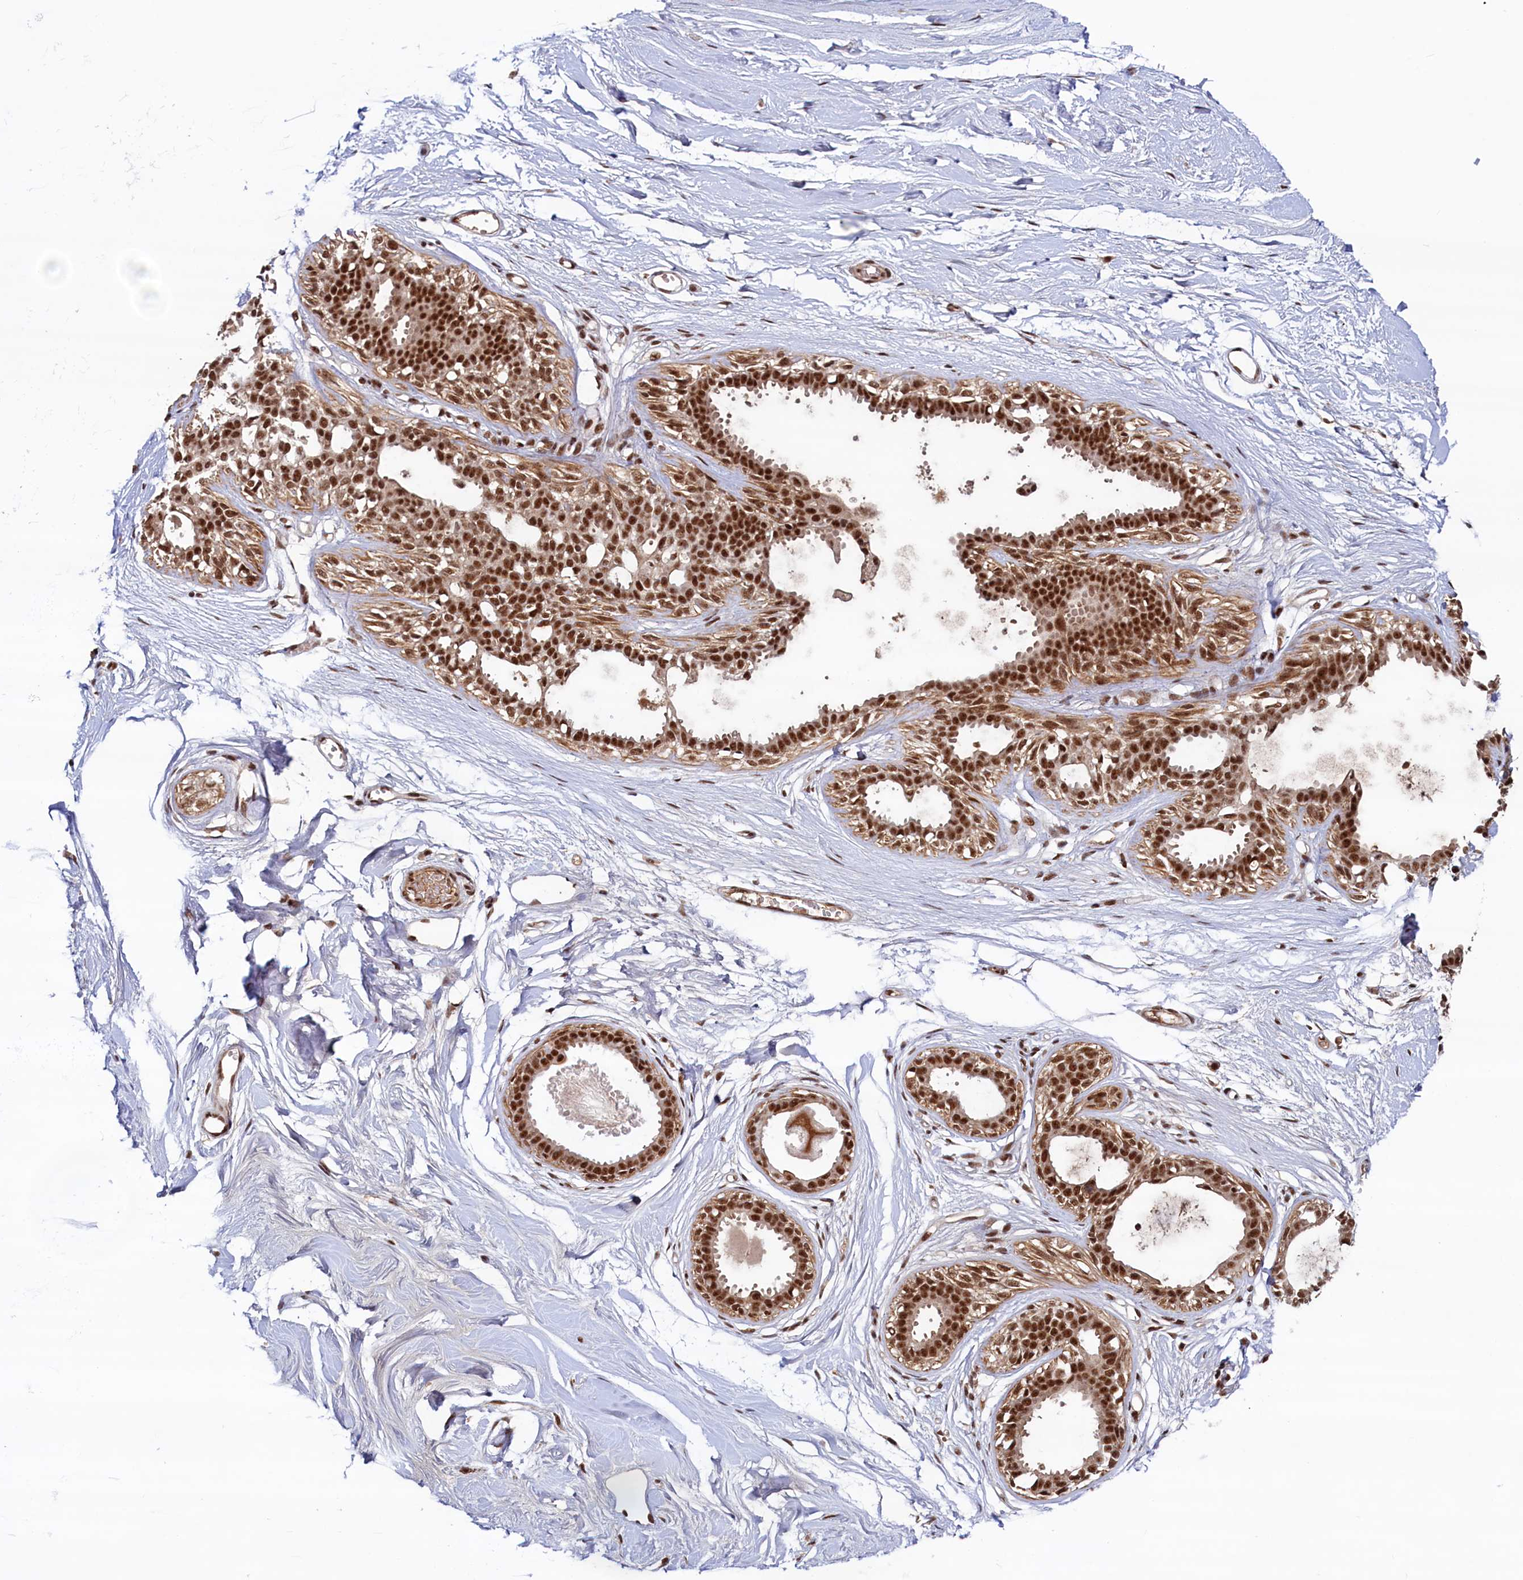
{"staining": {"intensity": "strong", "quantity": ">75%", "location": "nuclear"}, "tissue": "breast", "cell_type": "Adipocytes", "image_type": "normal", "snomed": [{"axis": "morphology", "description": "Normal tissue, NOS"}, {"axis": "topography", "description": "Breast"}], "caption": "Strong nuclear protein positivity is appreciated in about >75% of adipocytes in breast. The protein of interest is stained brown, and the nuclei are stained in blue (DAB IHC with brightfield microscopy, high magnification).", "gene": "ZC3H18", "patient": {"sex": "female", "age": 45}}